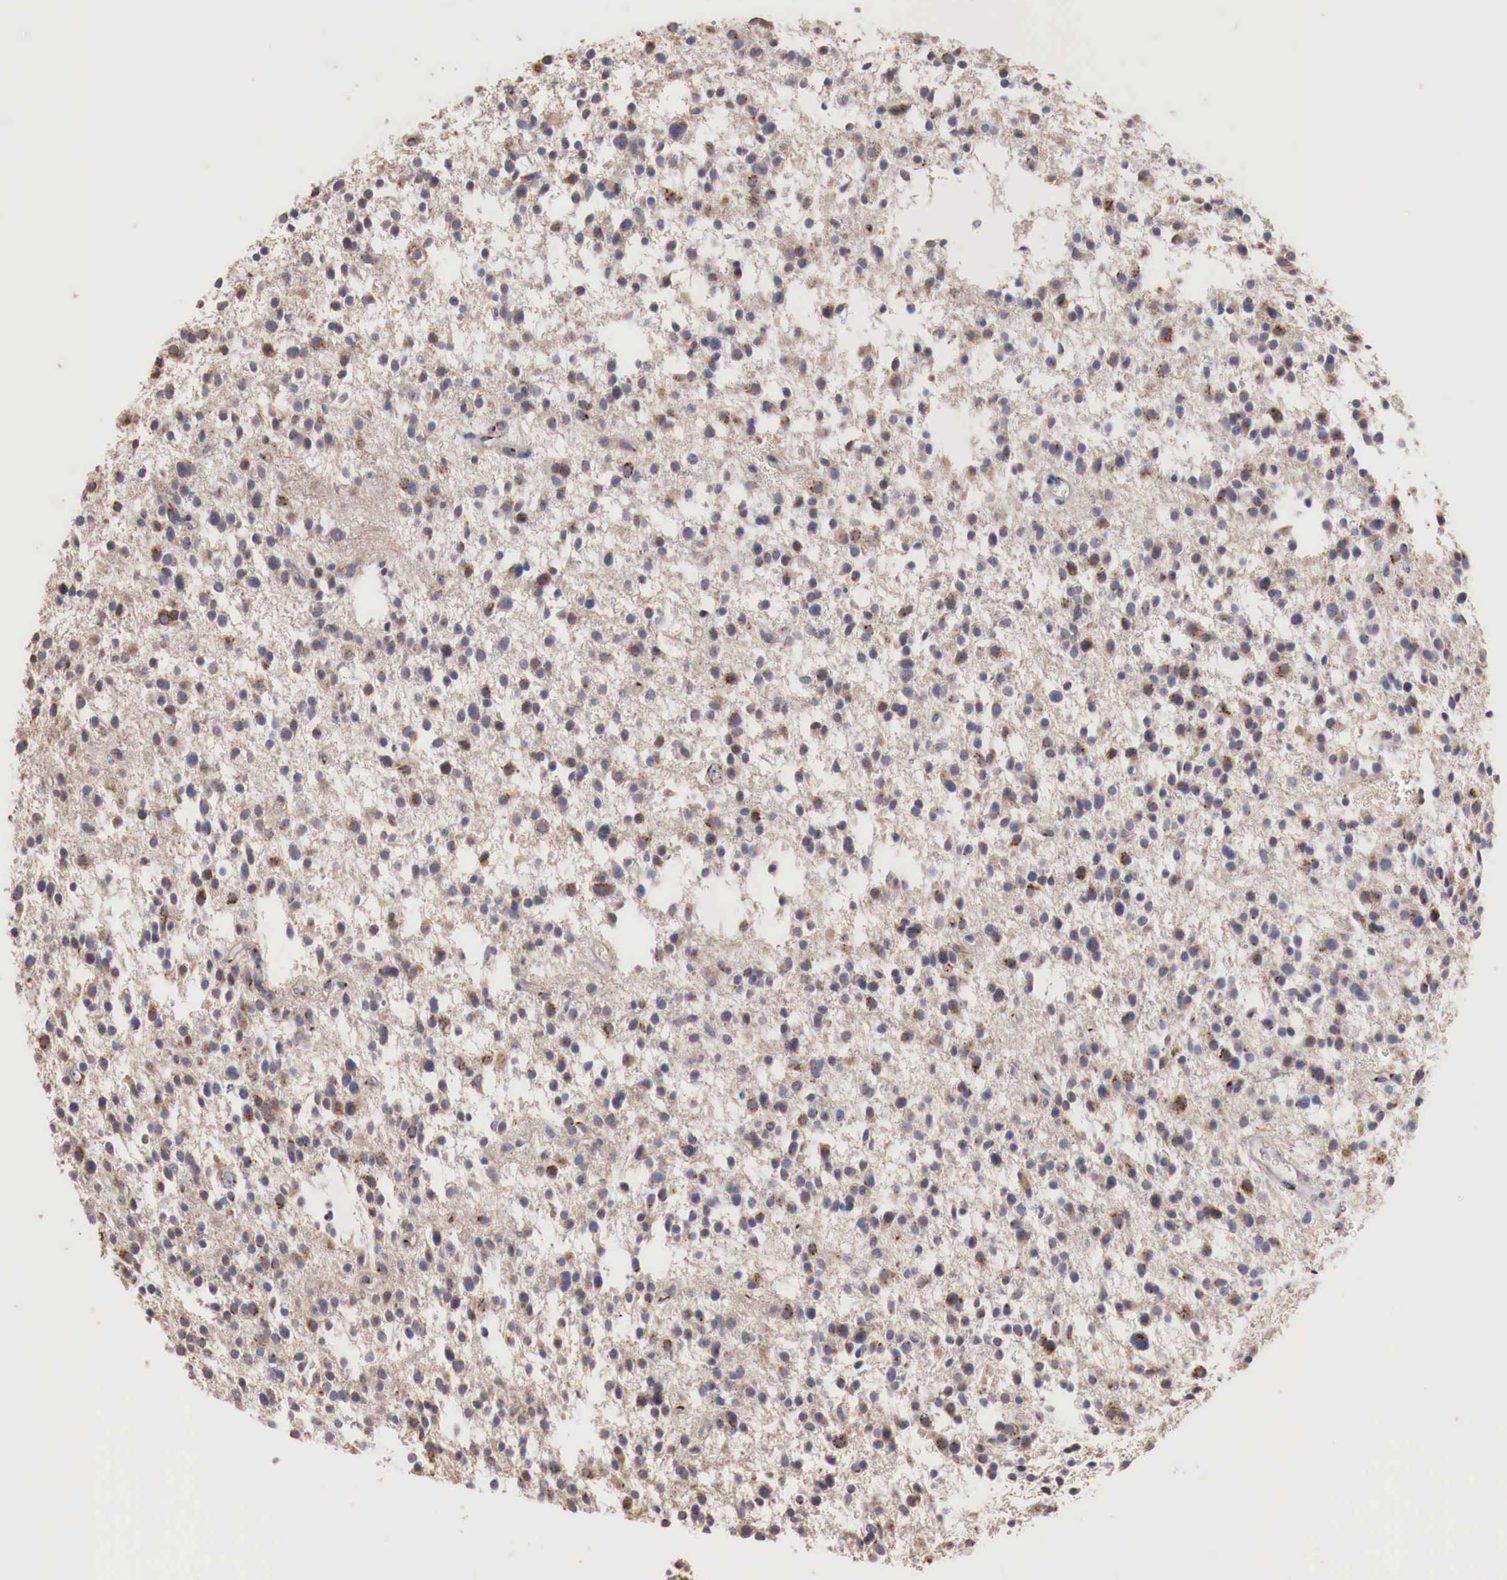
{"staining": {"intensity": "moderate", "quantity": ">75%", "location": "cytoplasmic/membranous"}, "tissue": "glioma", "cell_type": "Tumor cells", "image_type": "cancer", "snomed": [{"axis": "morphology", "description": "Glioma, malignant, Low grade"}, {"axis": "topography", "description": "Brain"}], "caption": "Immunohistochemical staining of human malignant low-grade glioma shows medium levels of moderate cytoplasmic/membranous protein positivity in approximately >75% of tumor cells.", "gene": "SYAP1", "patient": {"sex": "female", "age": 36}}